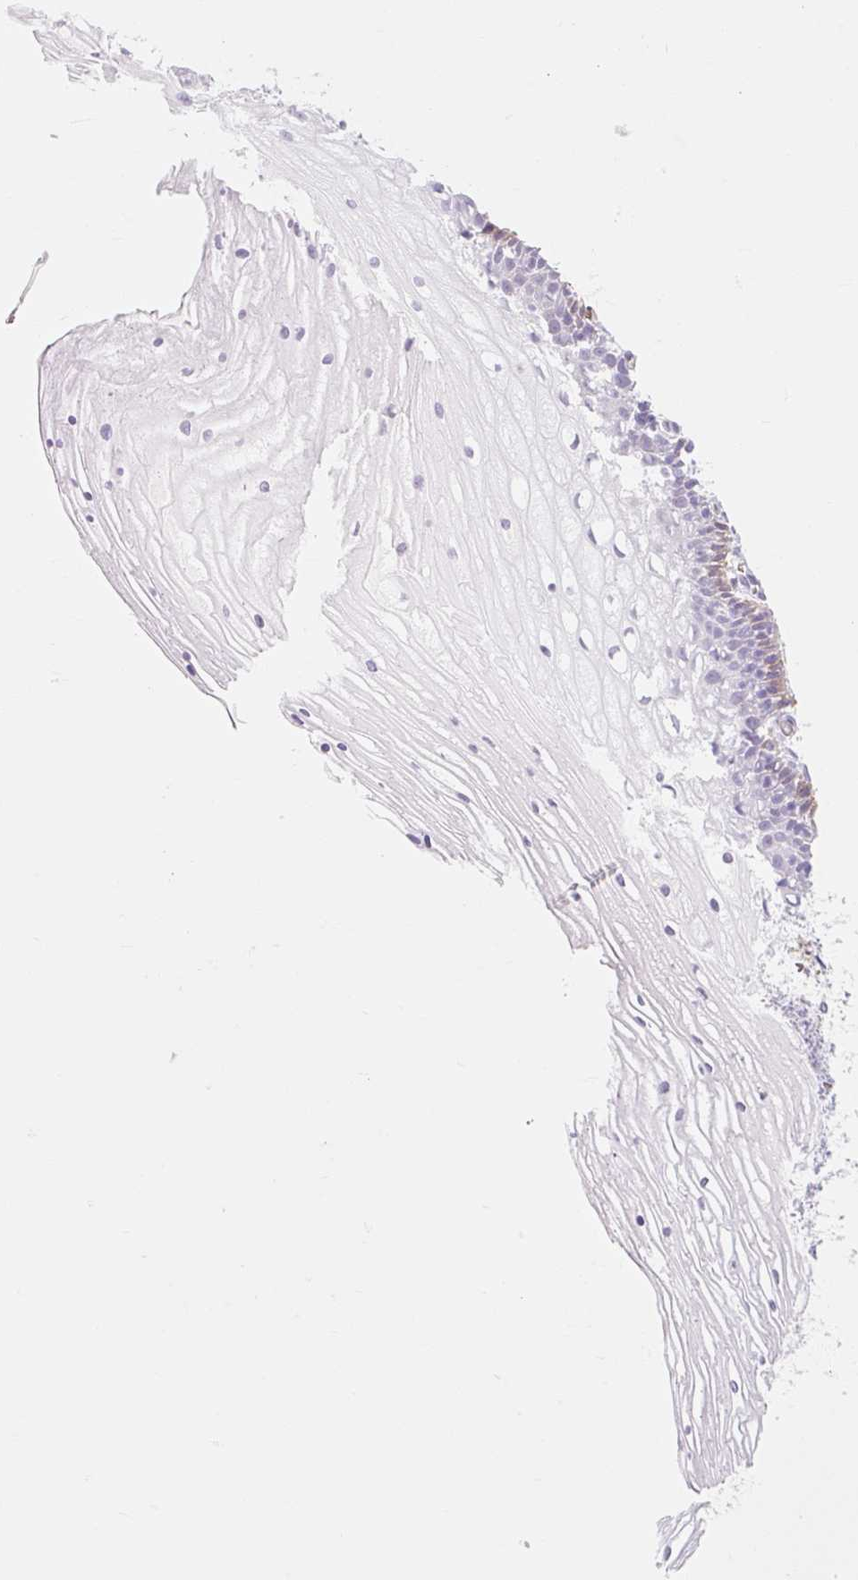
{"staining": {"intensity": "negative", "quantity": "none", "location": "none"}, "tissue": "cervix", "cell_type": "Glandular cells", "image_type": "normal", "snomed": [{"axis": "morphology", "description": "Normal tissue, NOS"}, {"axis": "topography", "description": "Cervix"}], "caption": "Immunohistochemical staining of unremarkable human cervix shows no significant positivity in glandular cells.", "gene": "TAF1L", "patient": {"sex": "female", "age": 36}}